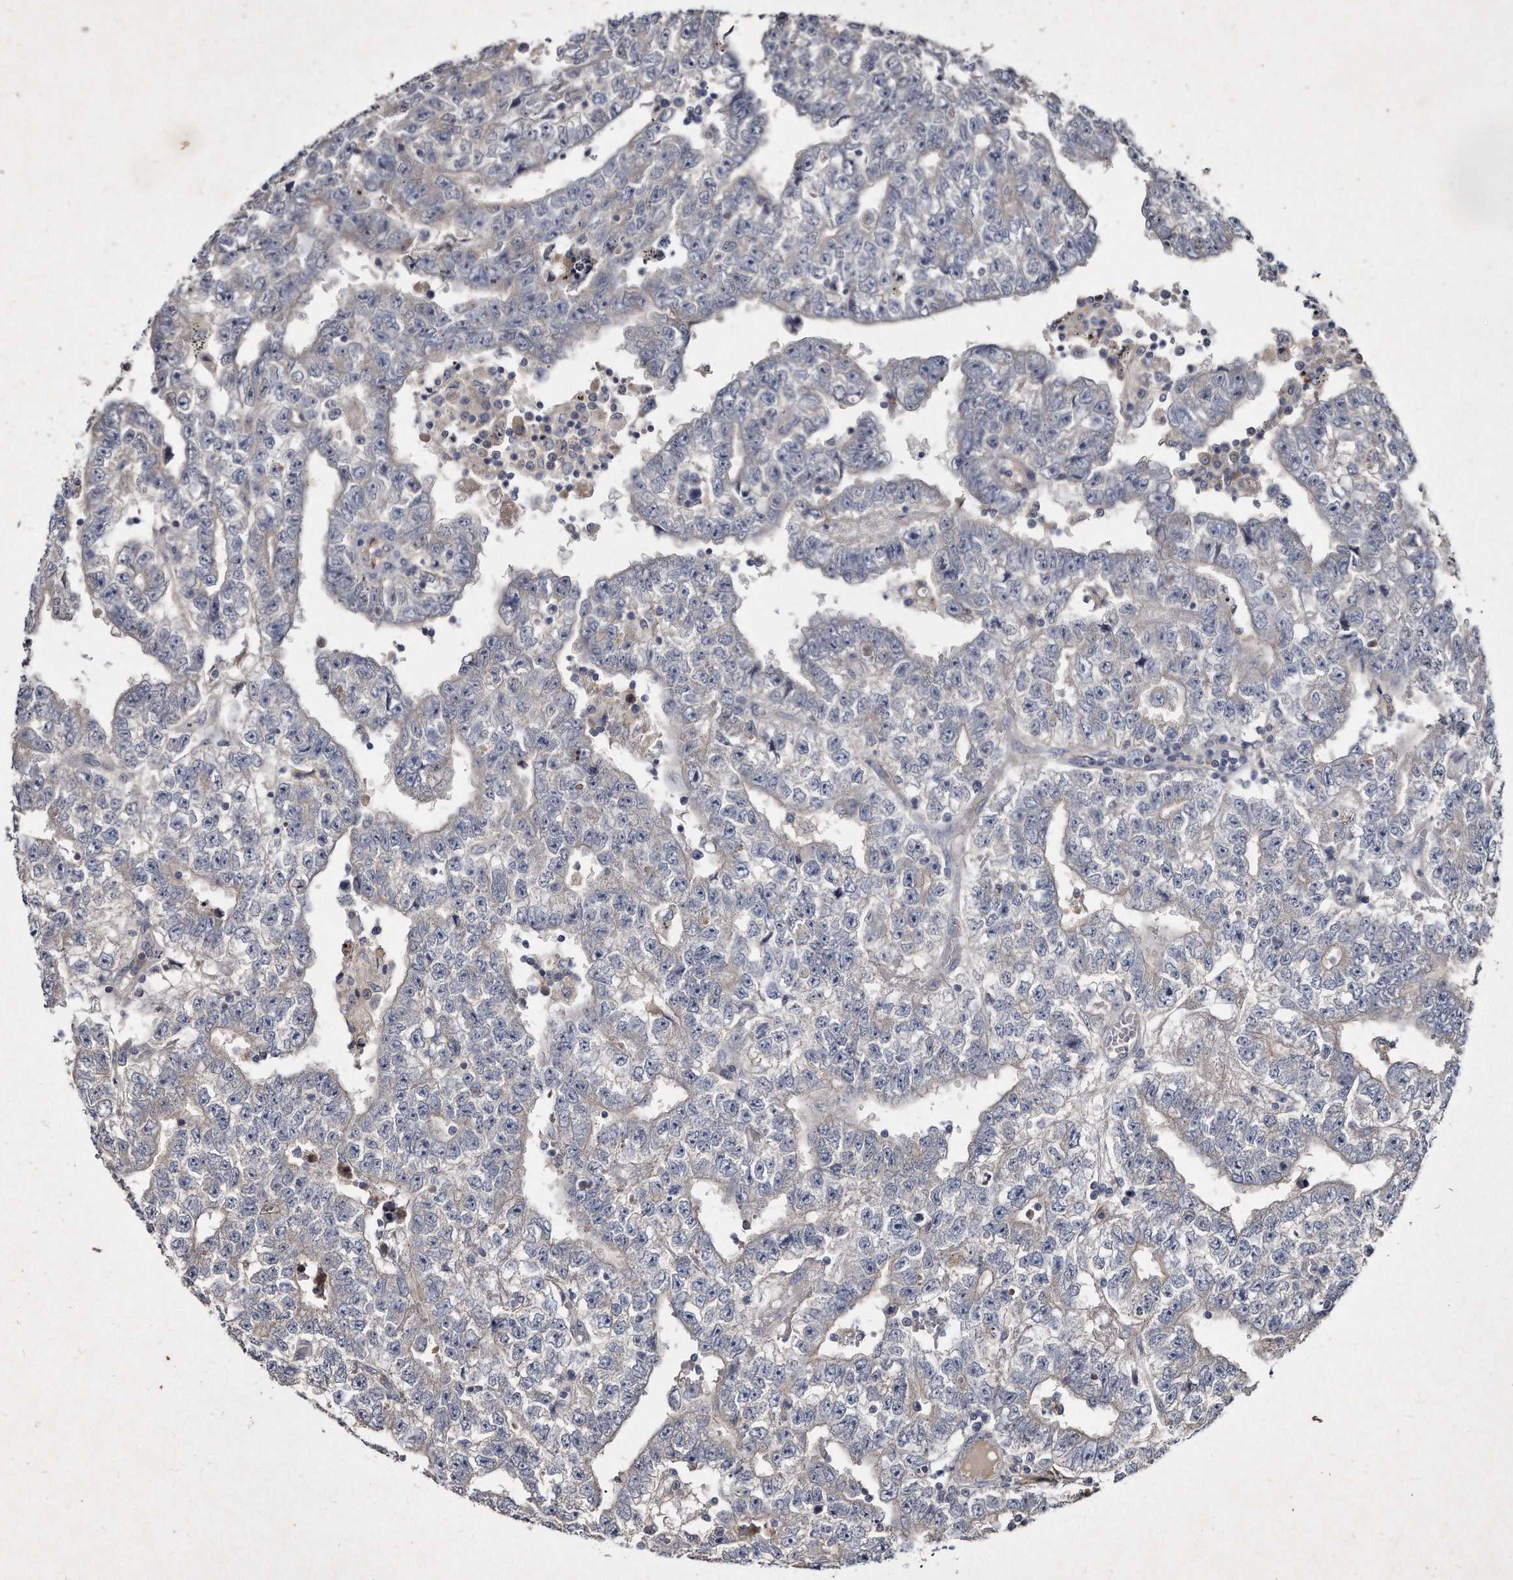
{"staining": {"intensity": "negative", "quantity": "none", "location": "none"}, "tissue": "testis cancer", "cell_type": "Tumor cells", "image_type": "cancer", "snomed": [{"axis": "morphology", "description": "Carcinoma, Embryonal, NOS"}, {"axis": "topography", "description": "Testis"}], "caption": "Immunohistochemistry (IHC) image of neoplastic tissue: embryonal carcinoma (testis) stained with DAB shows no significant protein staining in tumor cells.", "gene": "KLHDC3", "patient": {"sex": "male", "age": 25}}